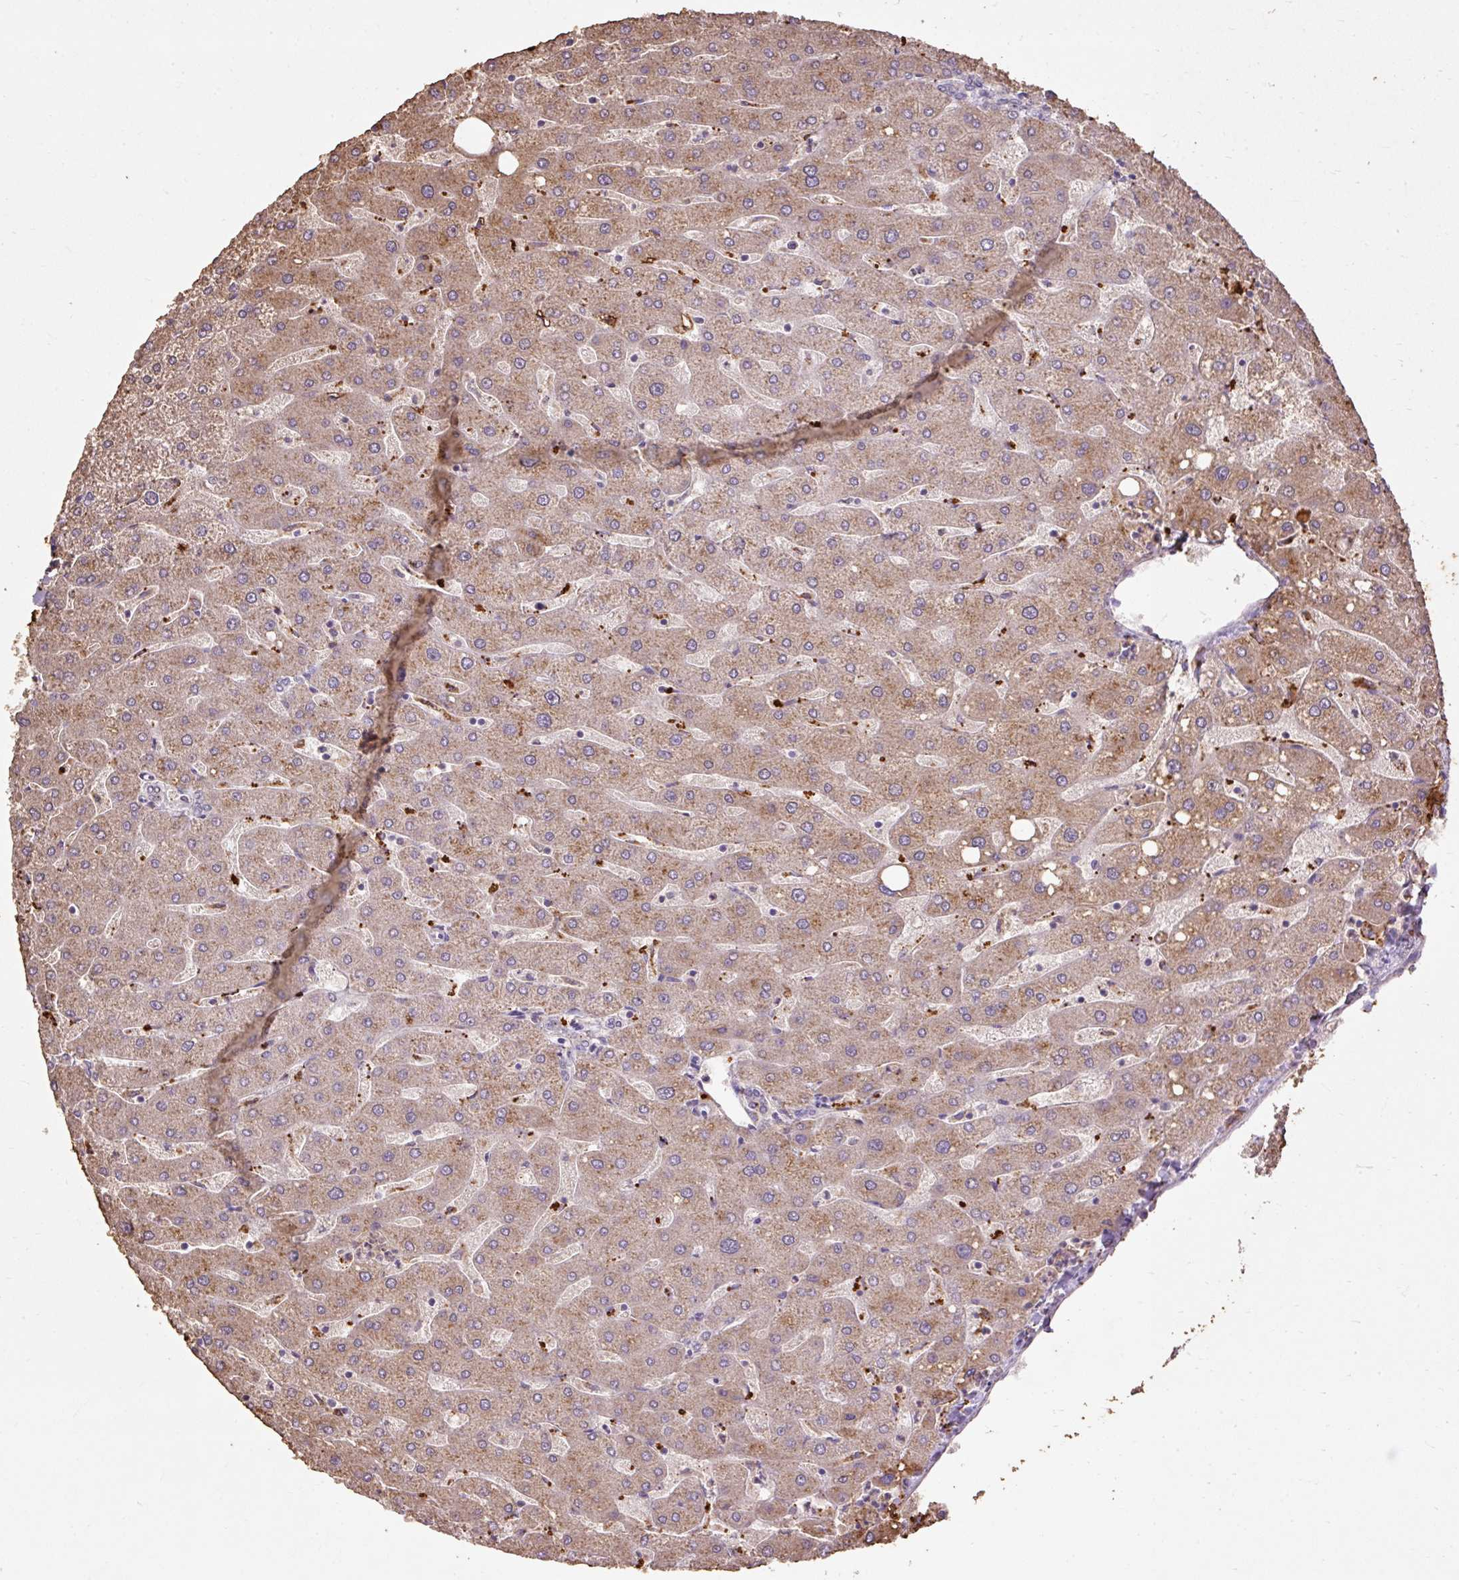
{"staining": {"intensity": "negative", "quantity": "none", "location": "none"}, "tissue": "liver", "cell_type": "Cholangiocytes", "image_type": "normal", "snomed": [{"axis": "morphology", "description": "Normal tissue, NOS"}, {"axis": "topography", "description": "Liver"}], "caption": "This histopathology image is of benign liver stained with immunohistochemistry to label a protein in brown with the nuclei are counter-stained blue. There is no staining in cholangiocytes.", "gene": "LRTM2", "patient": {"sex": "male", "age": 67}}